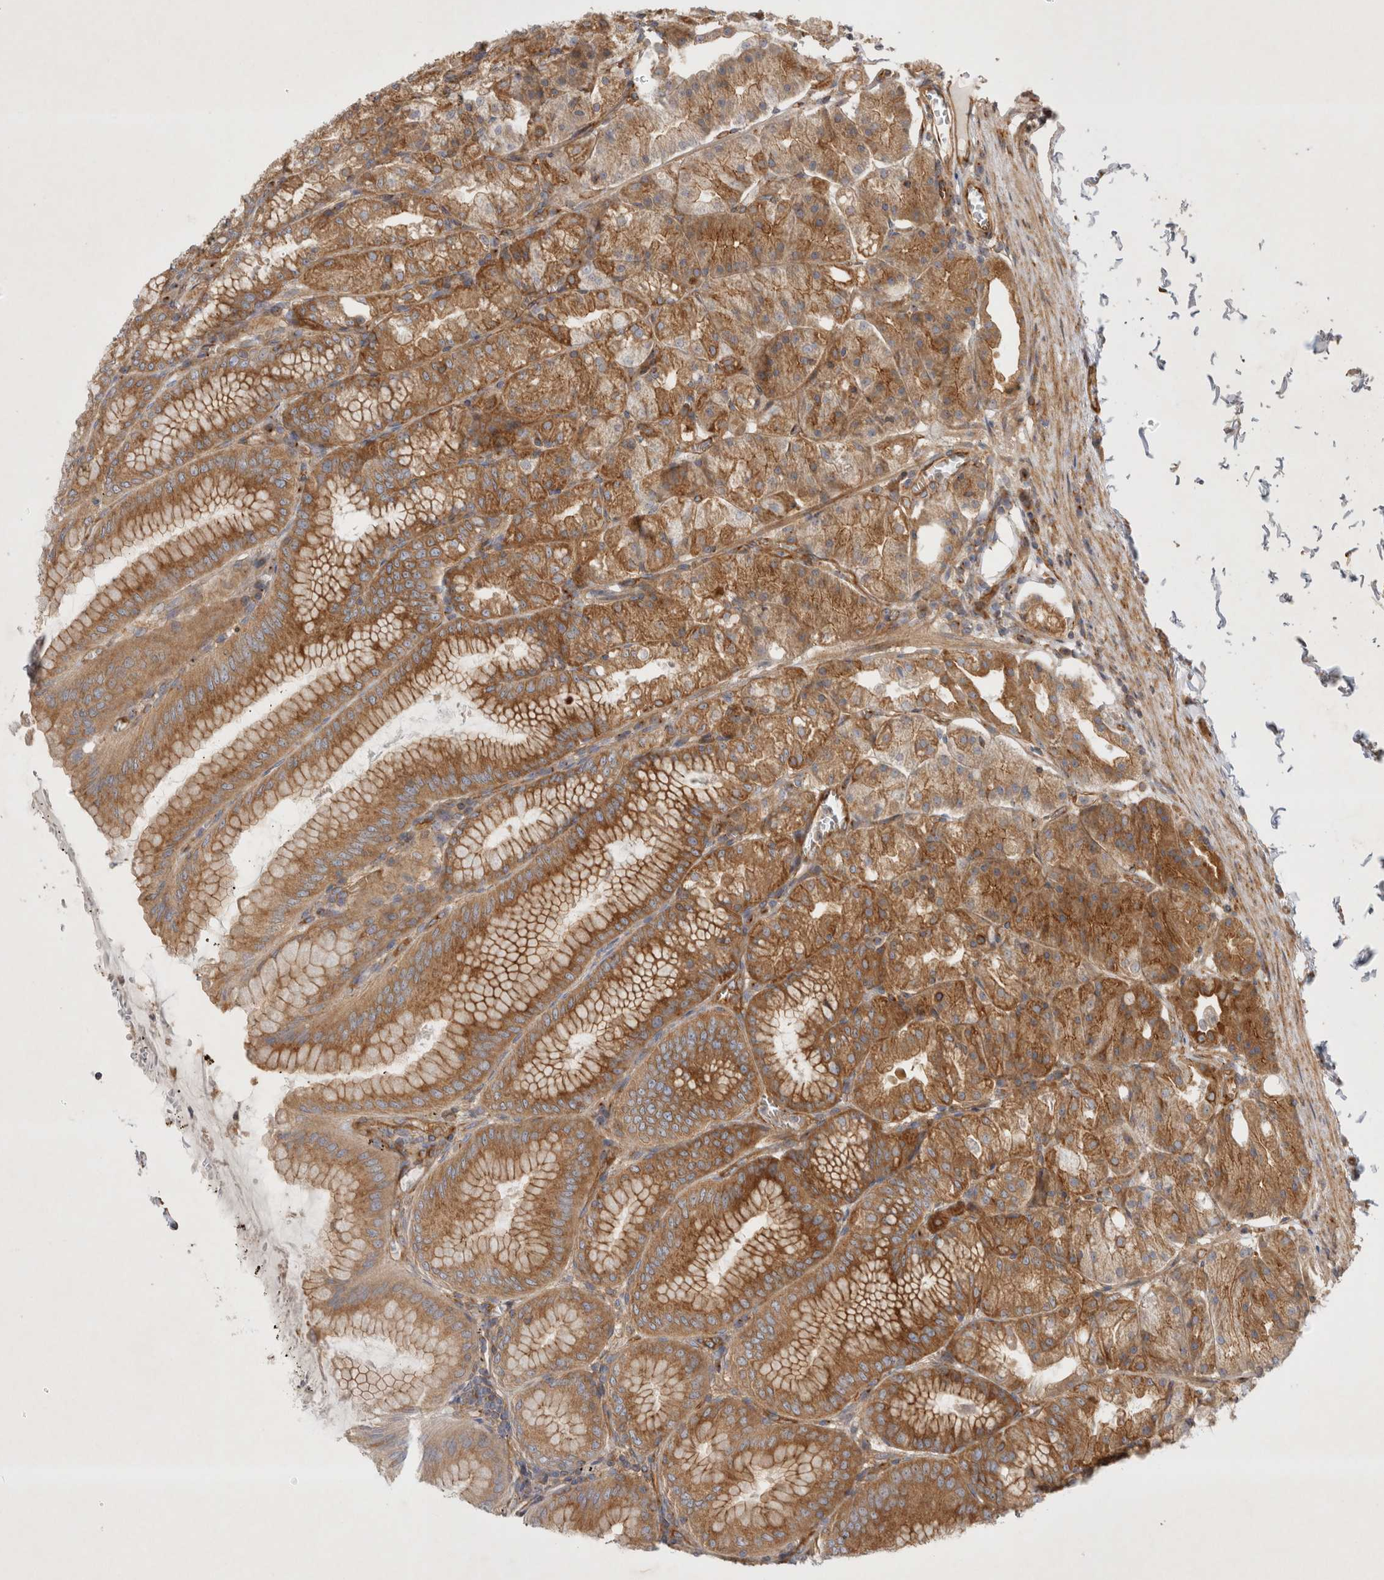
{"staining": {"intensity": "moderate", "quantity": ">75%", "location": "cytoplasmic/membranous"}, "tissue": "stomach", "cell_type": "Glandular cells", "image_type": "normal", "snomed": [{"axis": "morphology", "description": "Normal tissue, NOS"}, {"axis": "topography", "description": "Stomach, lower"}], "caption": "Glandular cells demonstrate medium levels of moderate cytoplasmic/membranous expression in approximately >75% of cells in normal stomach. The staining was performed using DAB, with brown indicating positive protein expression. Nuclei are stained blue with hematoxylin.", "gene": "GPR150", "patient": {"sex": "male", "age": 71}}